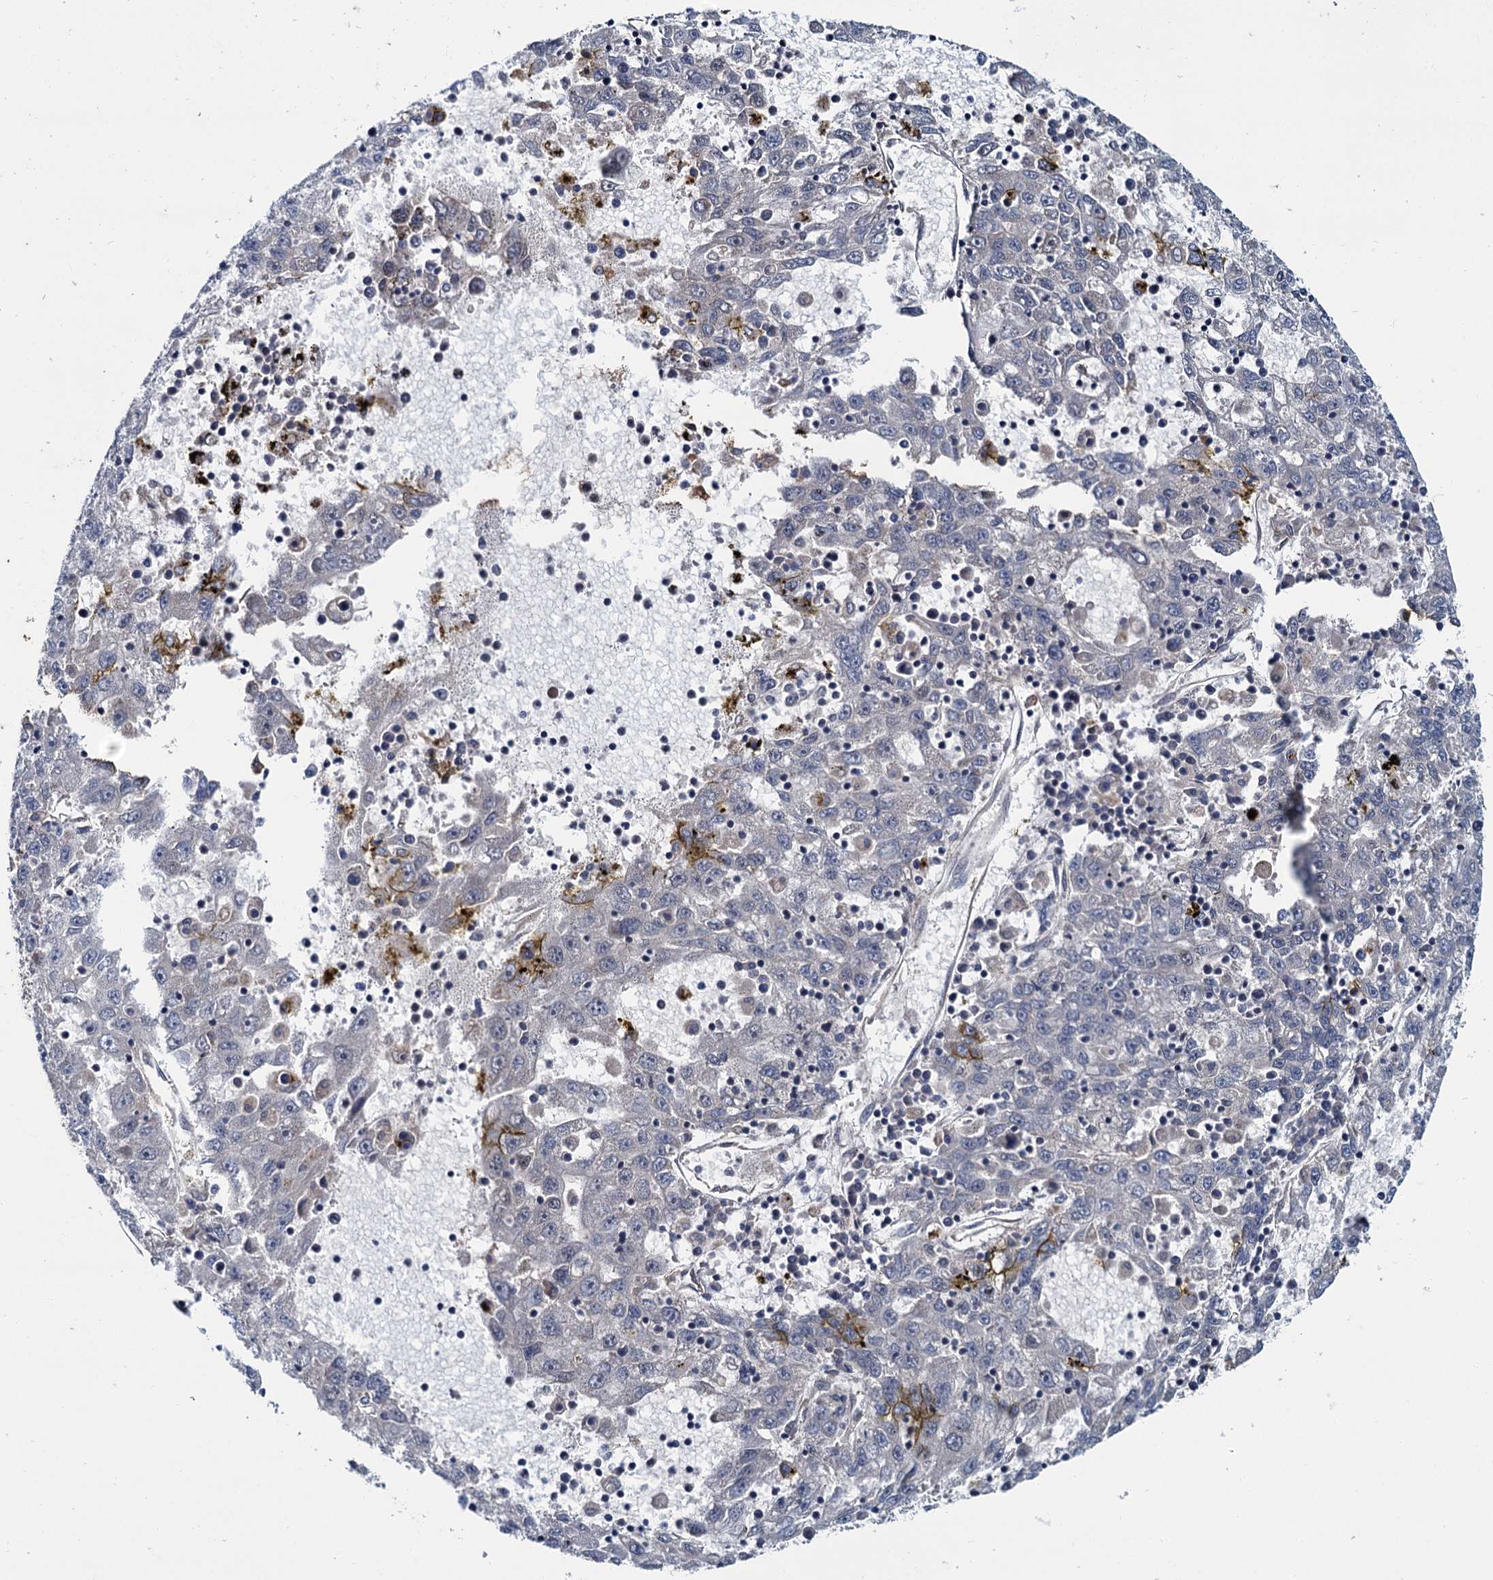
{"staining": {"intensity": "negative", "quantity": "none", "location": "none"}, "tissue": "liver cancer", "cell_type": "Tumor cells", "image_type": "cancer", "snomed": [{"axis": "morphology", "description": "Carcinoma, Hepatocellular, NOS"}, {"axis": "topography", "description": "Liver"}], "caption": "IHC image of liver cancer stained for a protein (brown), which displays no staining in tumor cells.", "gene": "ZFYVE19", "patient": {"sex": "male", "age": 49}}